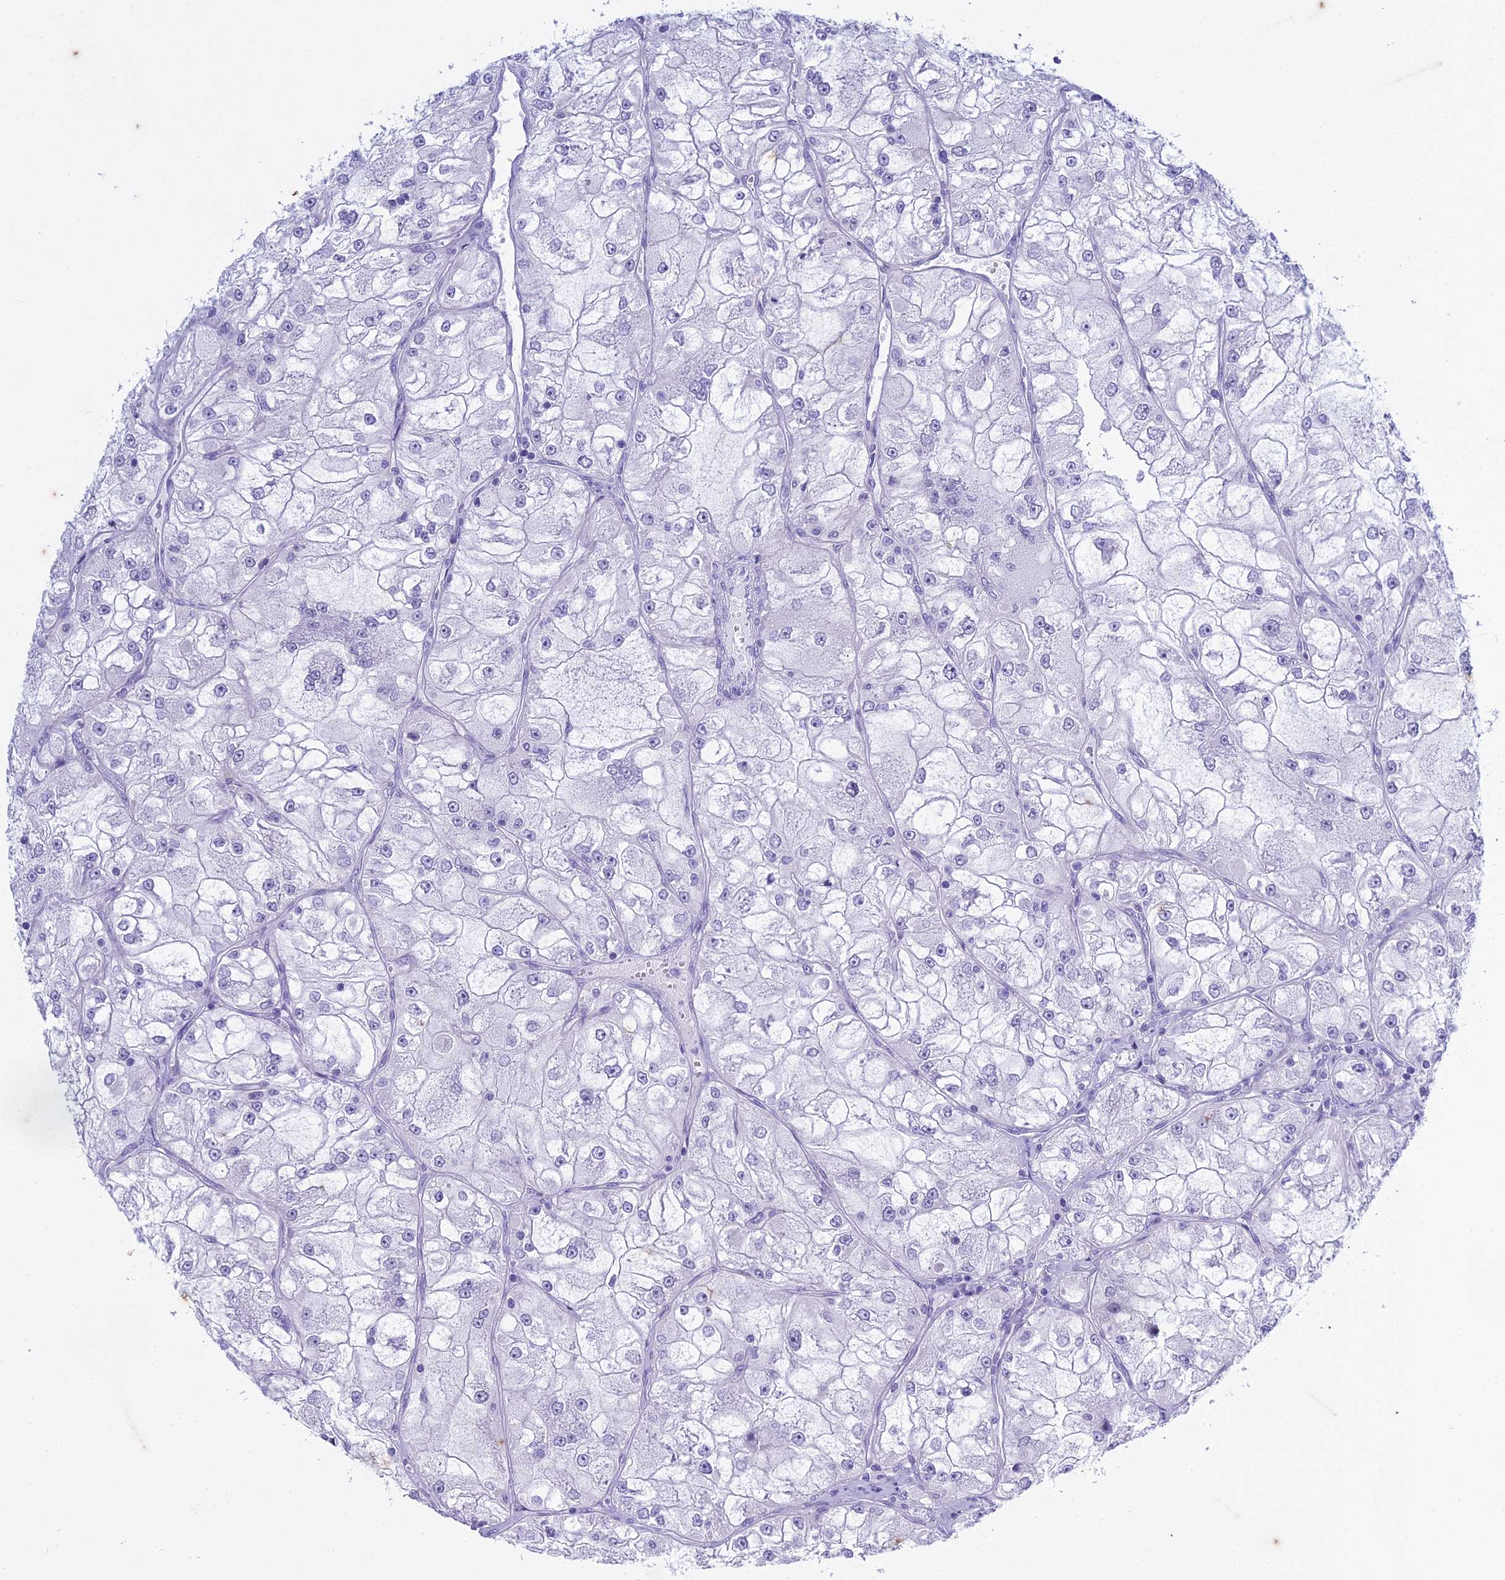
{"staining": {"intensity": "negative", "quantity": "none", "location": "none"}, "tissue": "renal cancer", "cell_type": "Tumor cells", "image_type": "cancer", "snomed": [{"axis": "morphology", "description": "Adenocarcinoma, NOS"}, {"axis": "topography", "description": "Kidney"}], "caption": "A histopathology image of renal adenocarcinoma stained for a protein demonstrates no brown staining in tumor cells.", "gene": "HMGB4", "patient": {"sex": "female", "age": 72}}